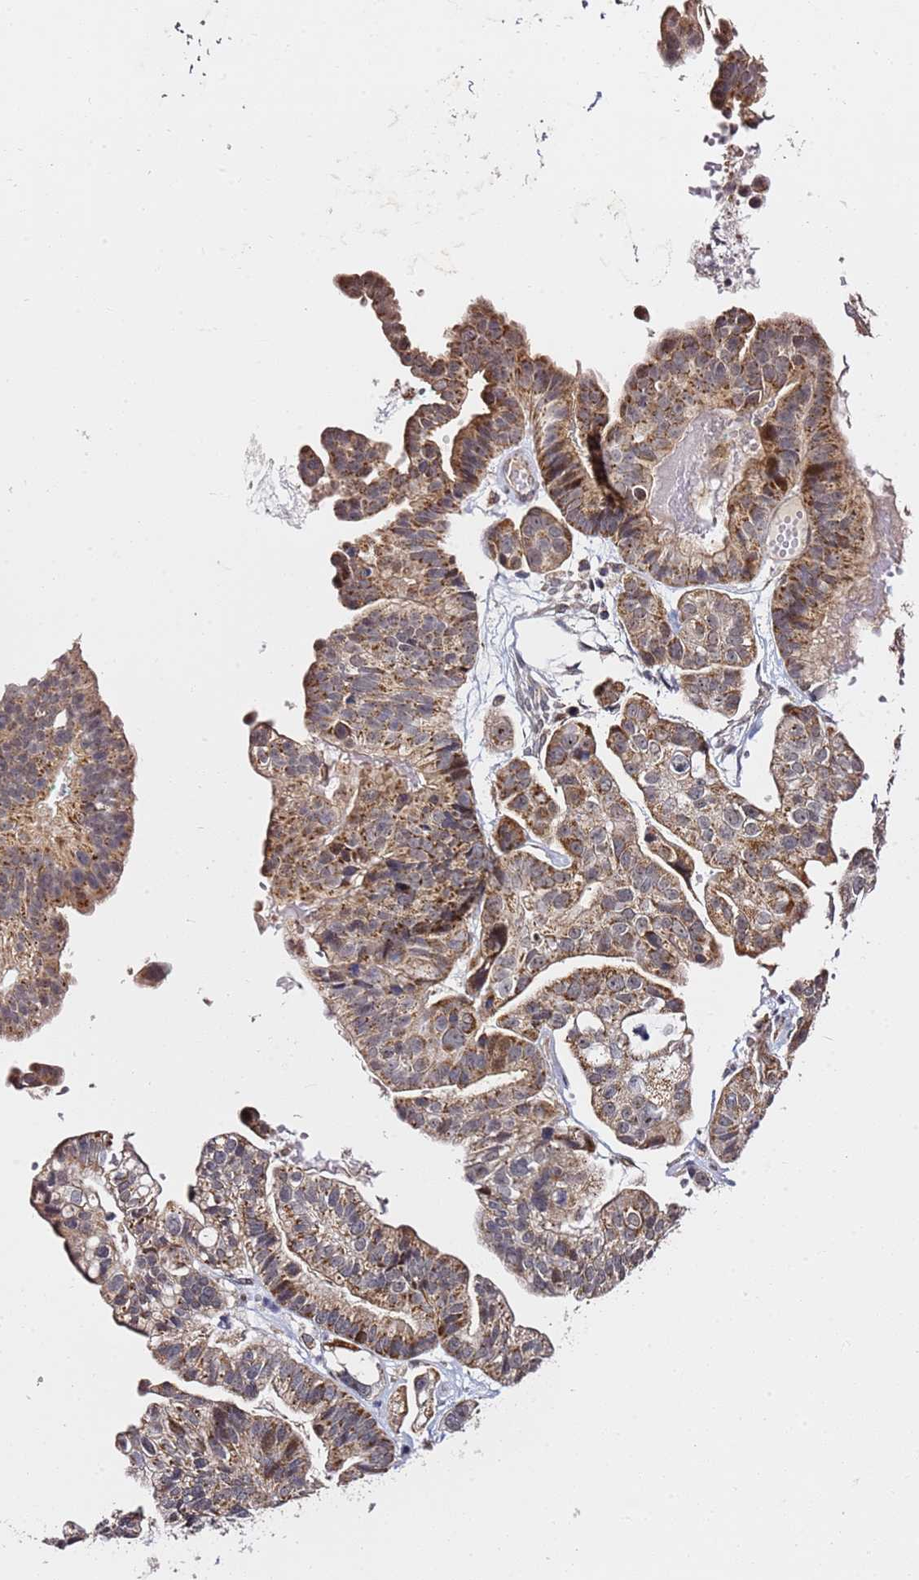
{"staining": {"intensity": "moderate", "quantity": ">75%", "location": "cytoplasmic/membranous"}, "tissue": "ovarian cancer", "cell_type": "Tumor cells", "image_type": "cancer", "snomed": [{"axis": "morphology", "description": "Cystadenocarcinoma, serous, NOS"}, {"axis": "topography", "description": "Ovary"}], "caption": "Human ovarian serous cystadenocarcinoma stained with a brown dye demonstrates moderate cytoplasmic/membranous positive positivity in approximately >75% of tumor cells.", "gene": "TP53AIP1", "patient": {"sex": "female", "age": 56}}